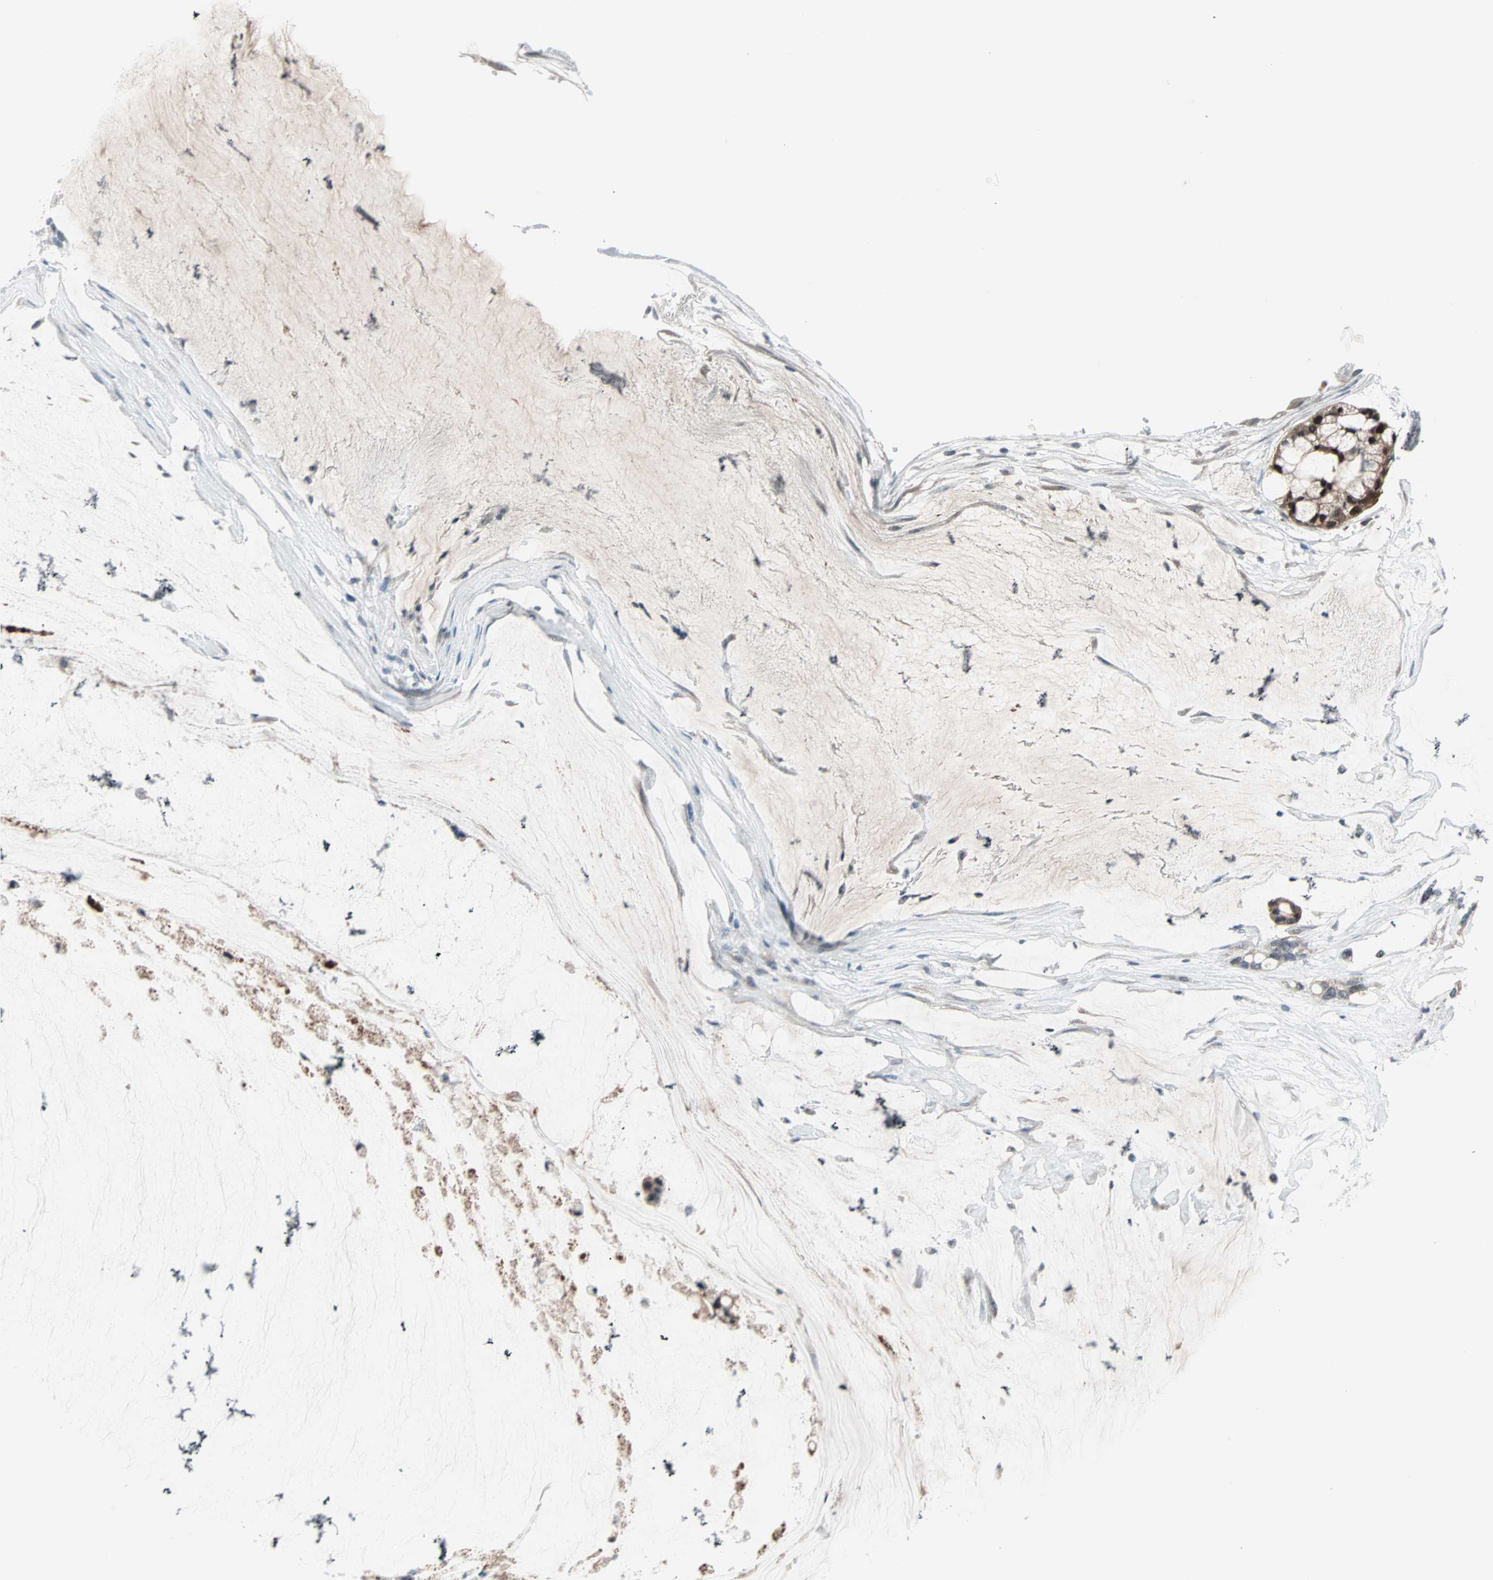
{"staining": {"intensity": "strong", "quantity": ">75%", "location": "cytoplasmic/membranous,nuclear"}, "tissue": "ovarian cancer", "cell_type": "Tumor cells", "image_type": "cancer", "snomed": [{"axis": "morphology", "description": "Cystadenocarcinoma, mucinous, NOS"}, {"axis": "topography", "description": "Ovary"}], "caption": "Brown immunohistochemical staining in ovarian cancer reveals strong cytoplasmic/membranous and nuclear staining in about >75% of tumor cells.", "gene": "CASP3", "patient": {"sex": "female", "age": 39}}